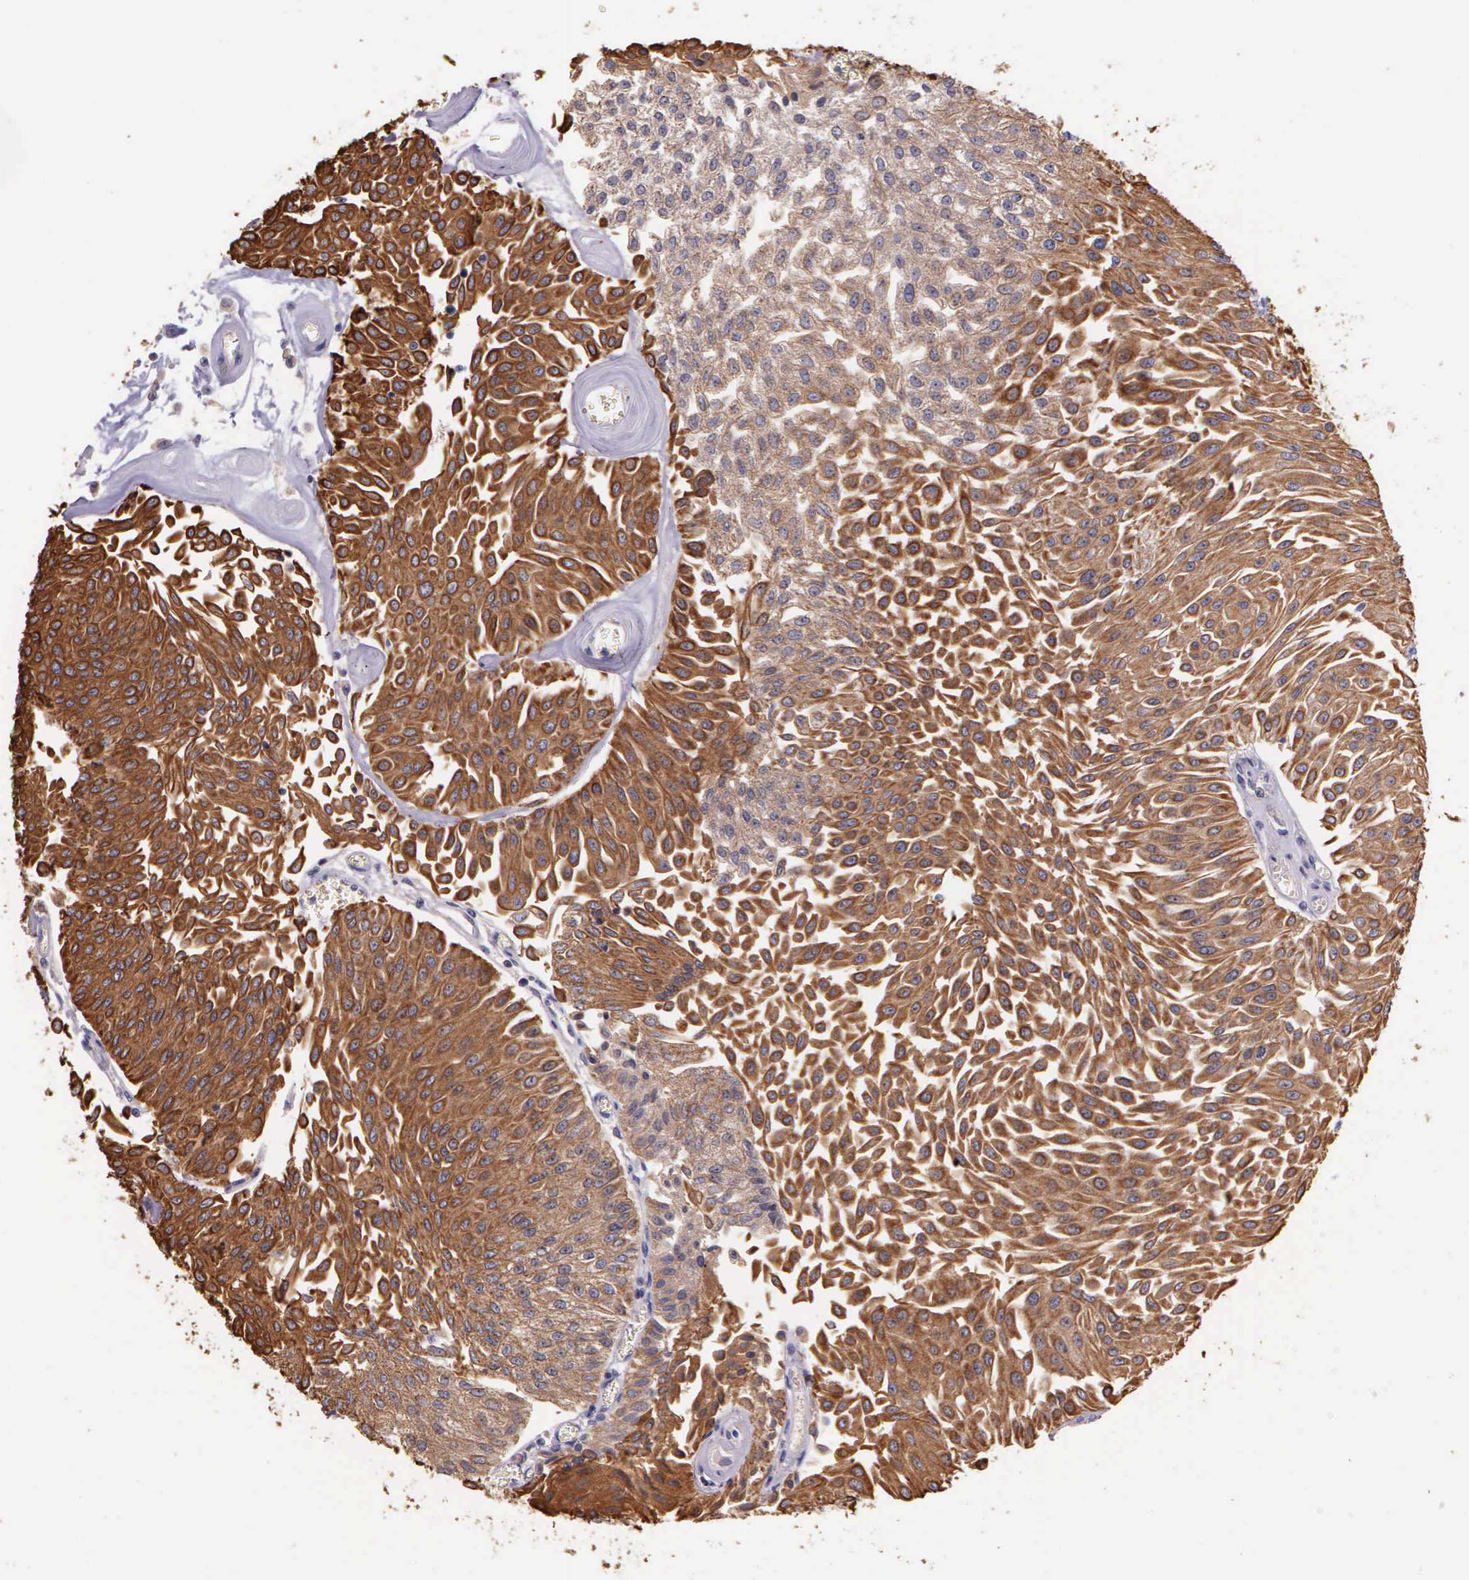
{"staining": {"intensity": "moderate", "quantity": ">75%", "location": "cytoplasmic/membranous"}, "tissue": "urothelial cancer", "cell_type": "Tumor cells", "image_type": "cancer", "snomed": [{"axis": "morphology", "description": "Urothelial carcinoma, Low grade"}, {"axis": "topography", "description": "Urinary bladder"}], "caption": "A micrograph of human urothelial cancer stained for a protein reveals moderate cytoplasmic/membranous brown staining in tumor cells. (DAB (3,3'-diaminobenzidine) = brown stain, brightfield microscopy at high magnification).", "gene": "IGBP1", "patient": {"sex": "male", "age": 86}}